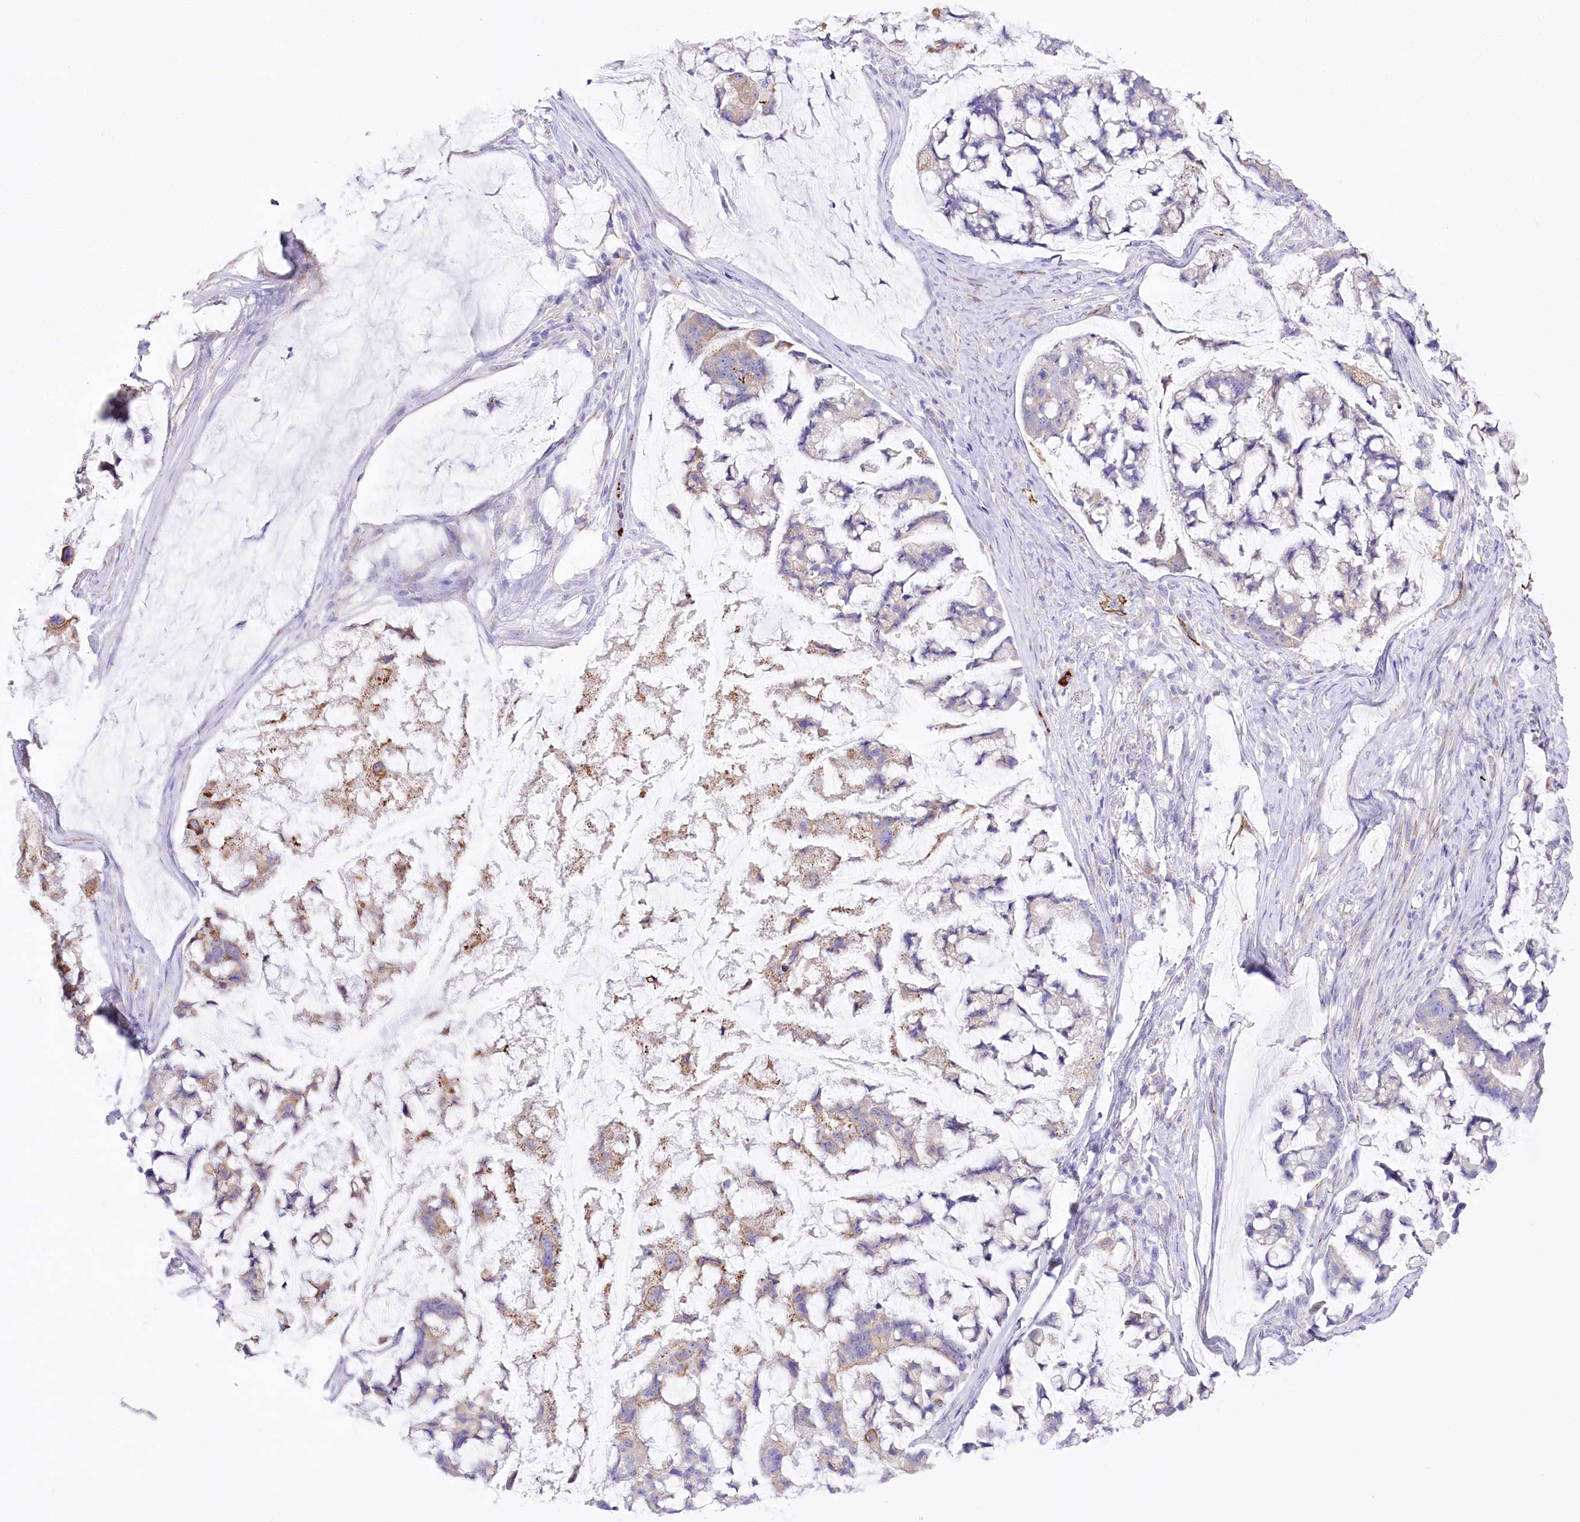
{"staining": {"intensity": "moderate", "quantity": "<25%", "location": "cytoplasmic/membranous"}, "tissue": "stomach cancer", "cell_type": "Tumor cells", "image_type": "cancer", "snomed": [{"axis": "morphology", "description": "Adenocarcinoma, NOS"}, {"axis": "topography", "description": "Stomach, lower"}], "caption": "Immunohistochemical staining of human stomach adenocarcinoma reveals low levels of moderate cytoplasmic/membranous protein expression in approximately <25% of tumor cells.", "gene": "SLC39A10", "patient": {"sex": "male", "age": 67}}